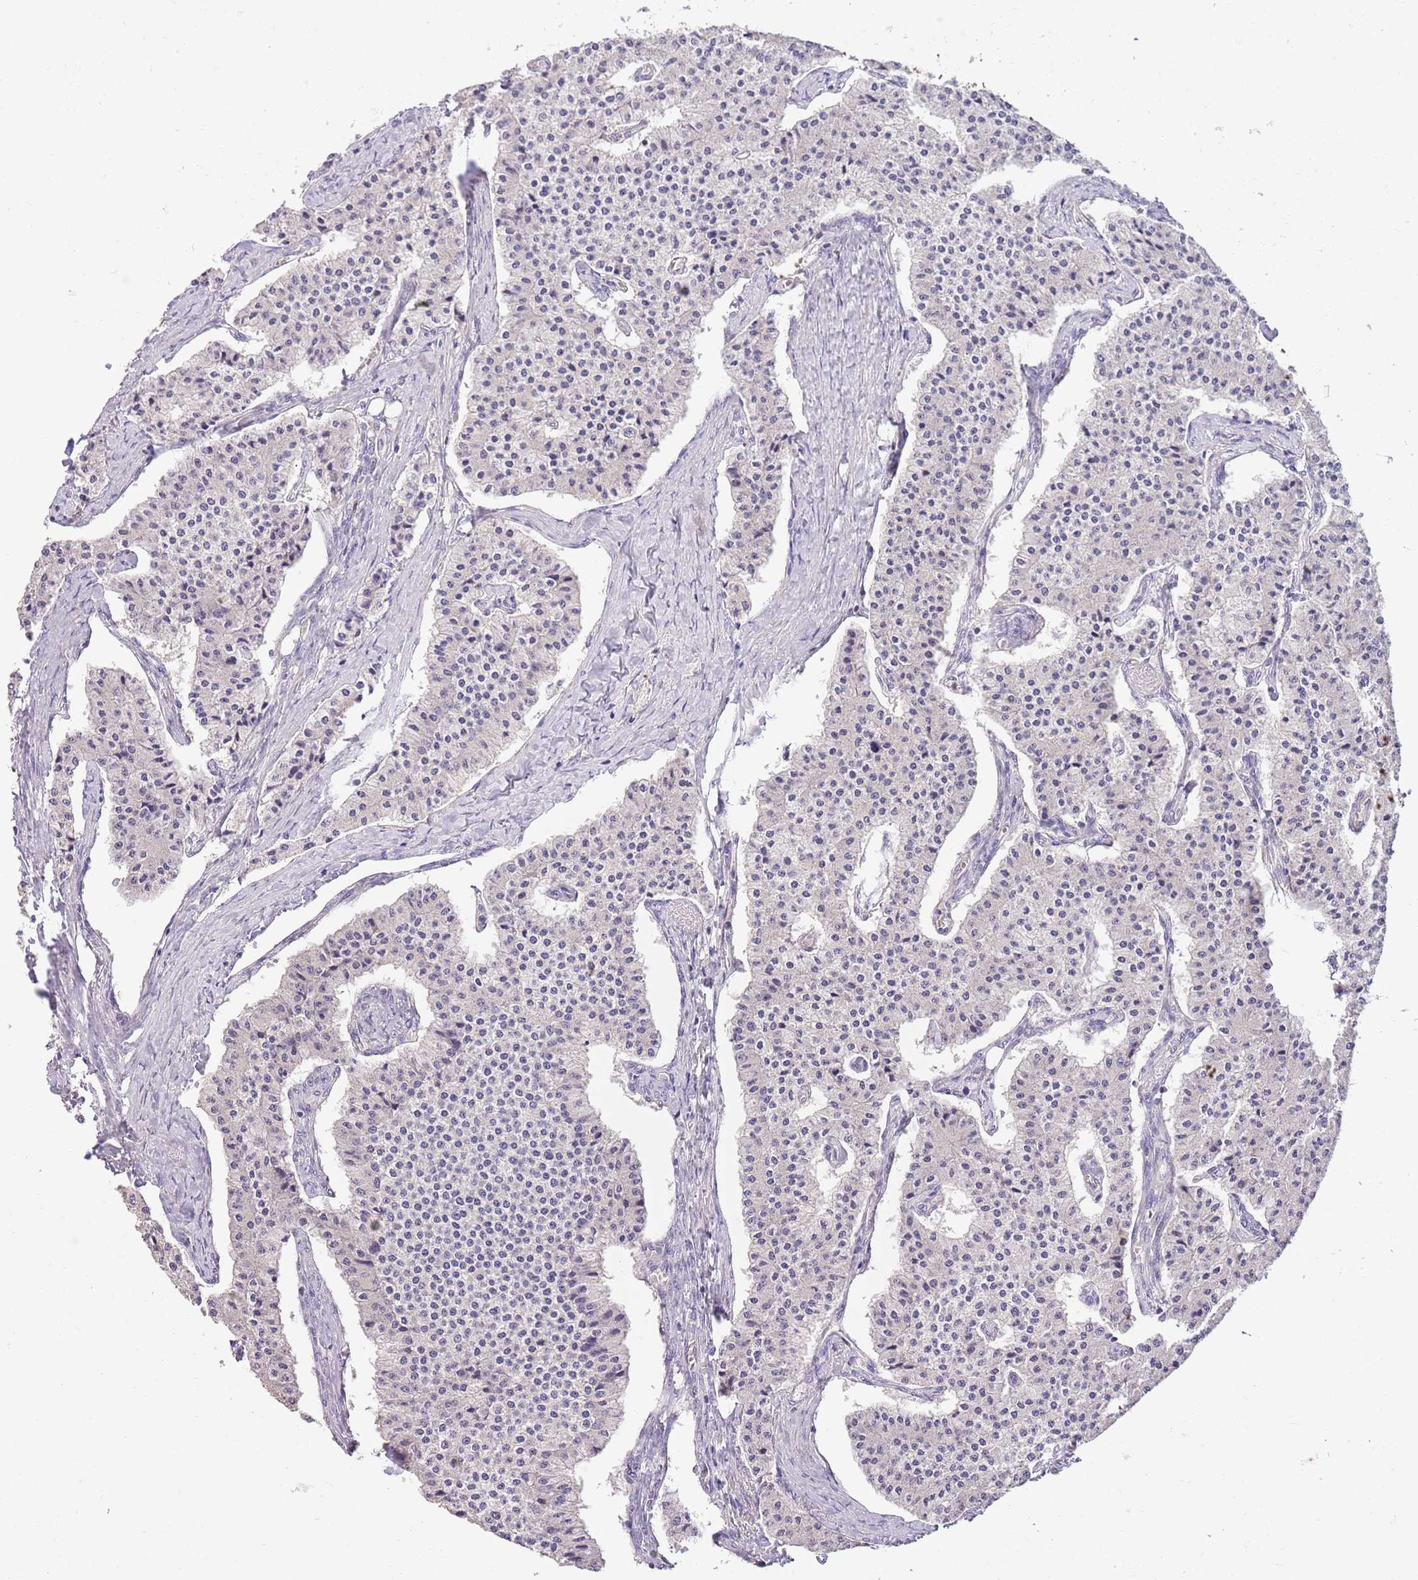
{"staining": {"intensity": "negative", "quantity": "none", "location": "none"}, "tissue": "carcinoid", "cell_type": "Tumor cells", "image_type": "cancer", "snomed": [{"axis": "morphology", "description": "Carcinoid, malignant, NOS"}, {"axis": "topography", "description": "Colon"}], "caption": "A histopathology image of carcinoid stained for a protein shows no brown staining in tumor cells.", "gene": "ZNF658", "patient": {"sex": "female", "age": 52}}